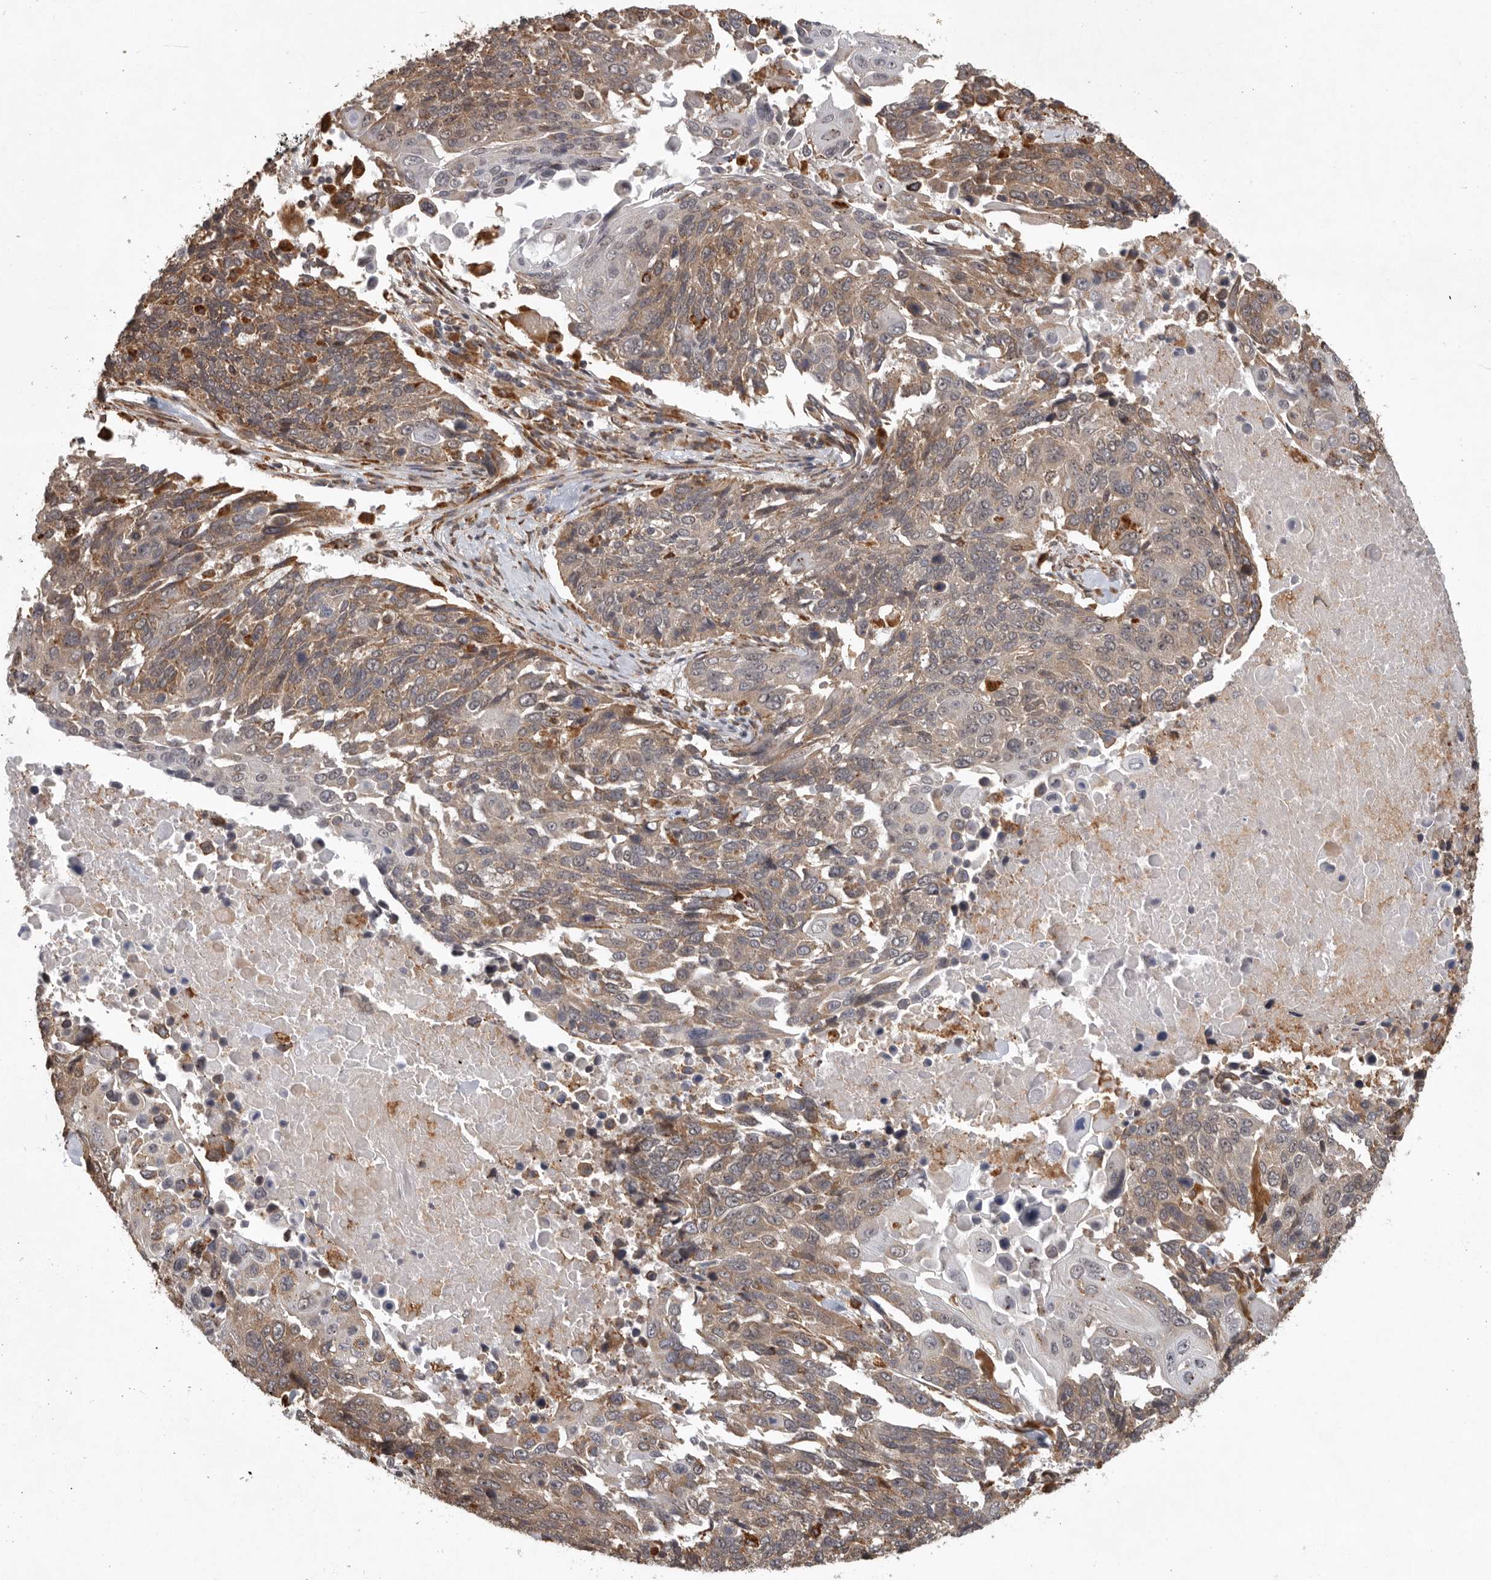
{"staining": {"intensity": "weak", "quantity": ">75%", "location": "cytoplasmic/membranous"}, "tissue": "lung cancer", "cell_type": "Tumor cells", "image_type": "cancer", "snomed": [{"axis": "morphology", "description": "Squamous cell carcinoma, NOS"}, {"axis": "topography", "description": "Lung"}], "caption": "A high-resolution histopathology image shows IHC staining of lung cancer, which exhibits weak cytoplasmic/membranous expression in about >75% of tumor cells.", "gene": "ZNF83", "patient": {"sex": "male", "age": 66}}